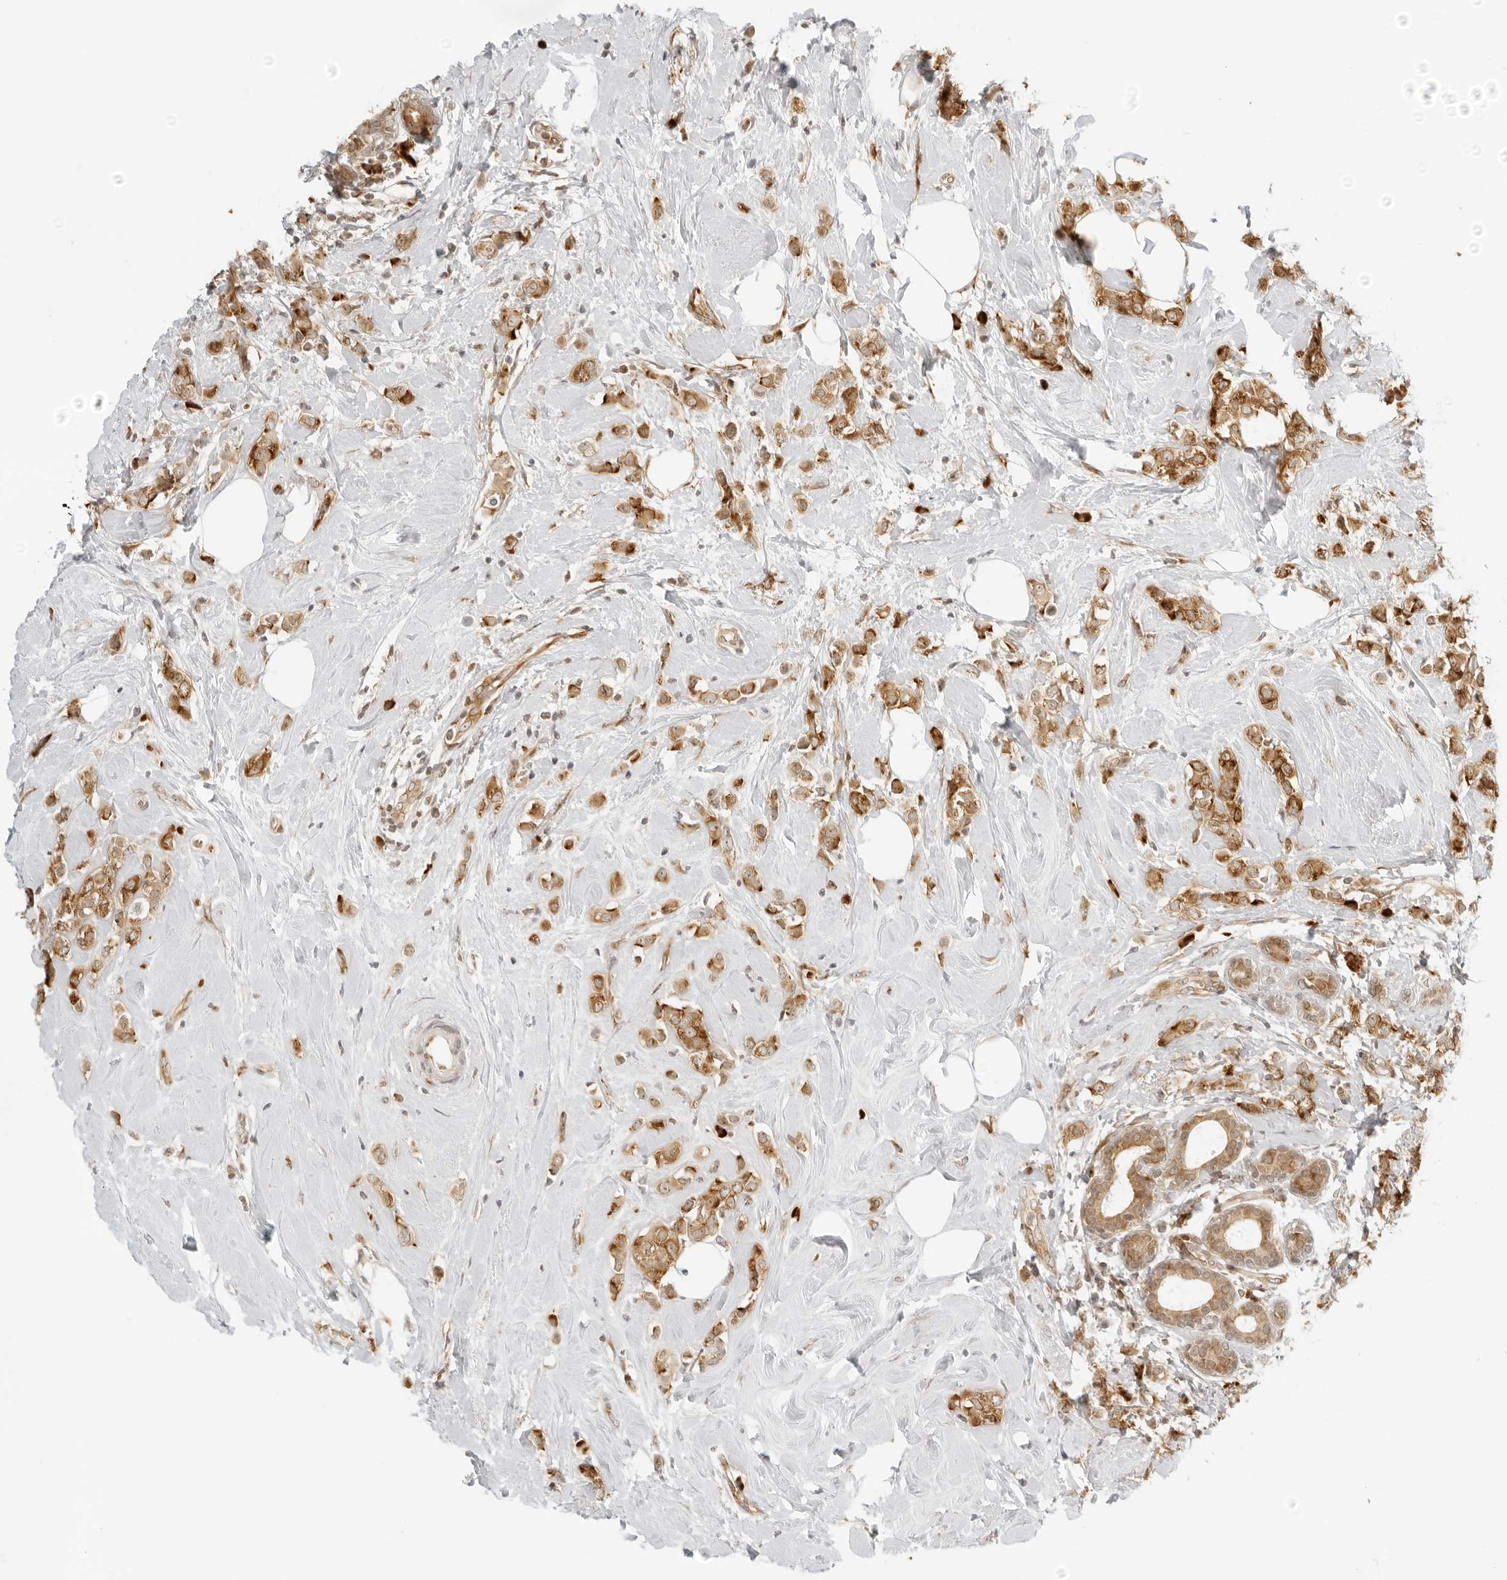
{"staining": {"intensity": "moderate", "quantity": ">75%", "location": "cytoplasmic/membranous"}, "tissue": "breast cancer", "cell_type": "Tumor cells", "image_type": "cancer", "snomed": [{"axis": "morphology", "description": "Lobular carcinoma"}, {"axis": "topography", "description": "Breast"}], "caption": "Moderate cytoplasmic/membranous expression for a protein is appreciated in approximately >75% of tumor cells of breast cancer using IHC.", "gene": "EIF4G1", "patient": {"sex": "female", "age": 47}}